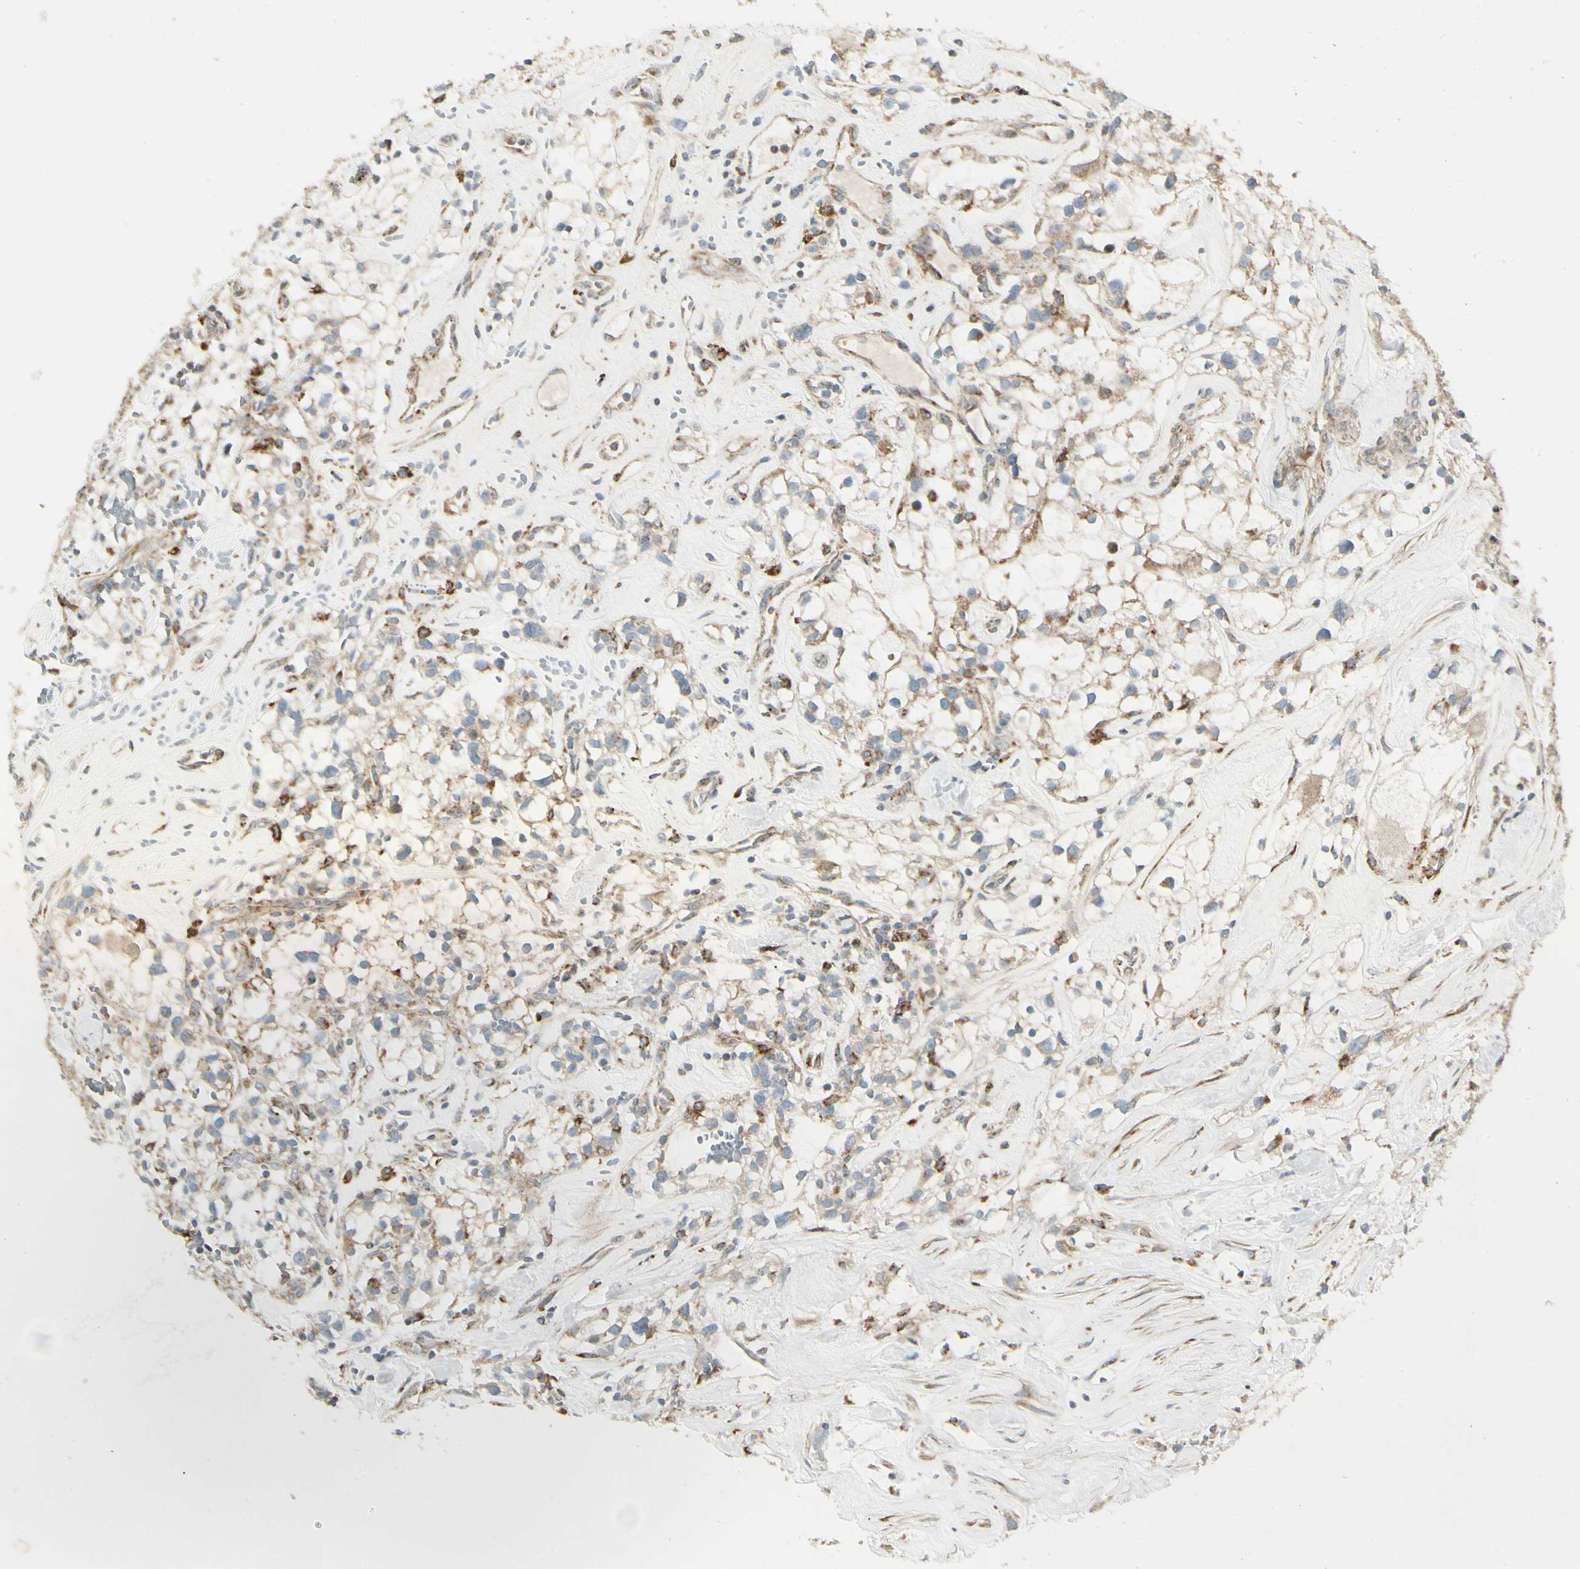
{"staining": {"intensity": "weak", "quantity": ">75%", "location": "cytoplasmic/membranous"}, "tissue": "renal cancer", "cell_type": "Tumor cells", "image_type": "cancer", "snomed": [{"axis": "morphology", "description": "Adenocarcinoma, NOS"}, {"axis": "topography", "description": "Kidney"}], "caption": "Immunohistochemical staining of adenocarcinoma (renal) shows low levels of weak cytoplasmic/membranous protein expression in approximately >75% of tumor cells.", "gene": "MRPL9", "patient": {"sex": "female", "age": 60}}